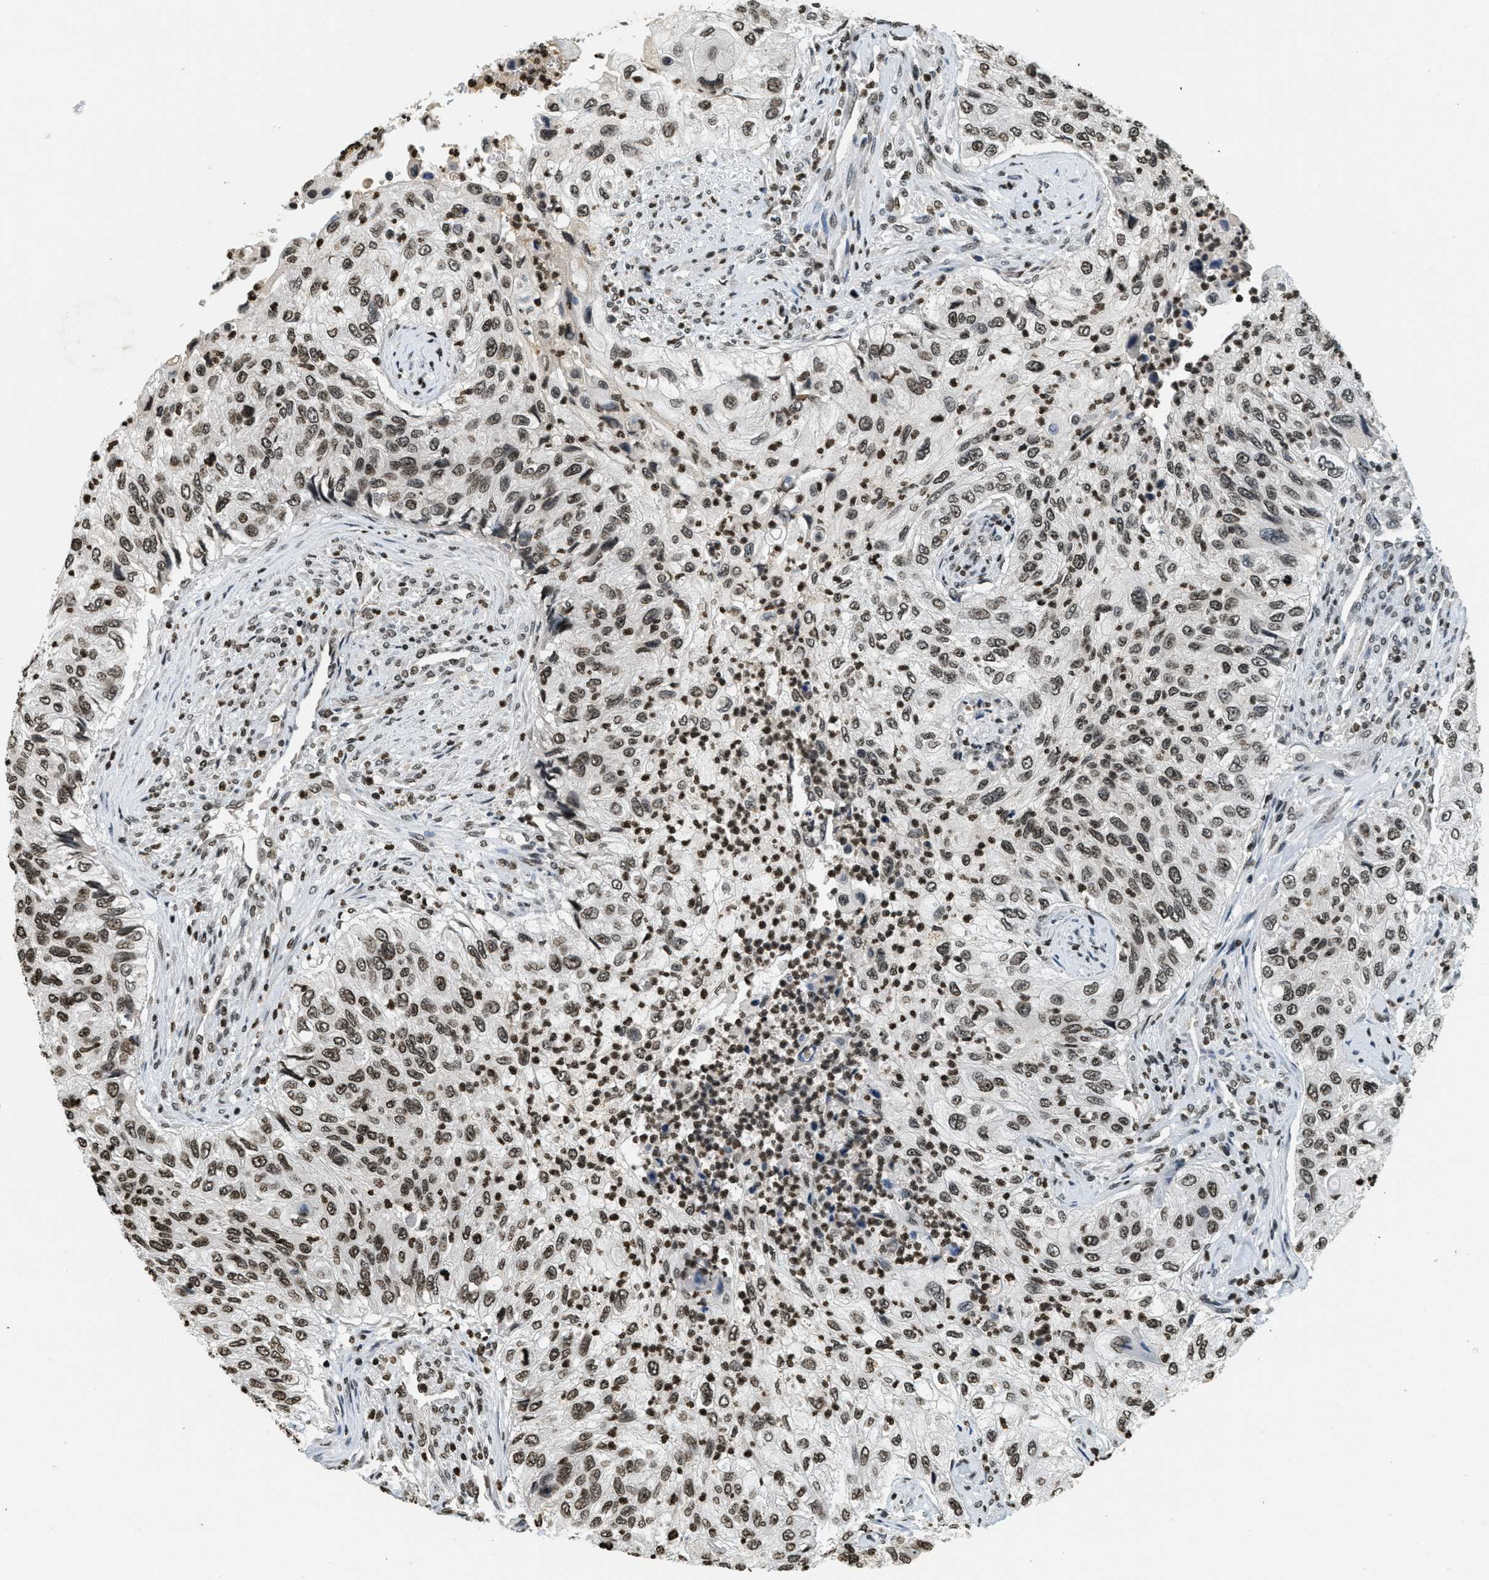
{"staining": {"intensity": "strong", "quantity": ">75%", "location": "nuclear"}, "tissue": "urothelial cancer", "cell_type": "Tumor cells", "image_type": "cancer", "snomed": [{"axis": "morphology", "description": "Urothelial carcinoma, High grade"}, {"axis": "topography", "description": "Urinary bladder"}], "caption": "Immunohistochemical staining of human urothelial cancer exhibits high levels of strong nuclear protein staining in approximately >75% of tumor cells.", "gene": "LDB2", "patient": {"sex": "female", "age": 60}}